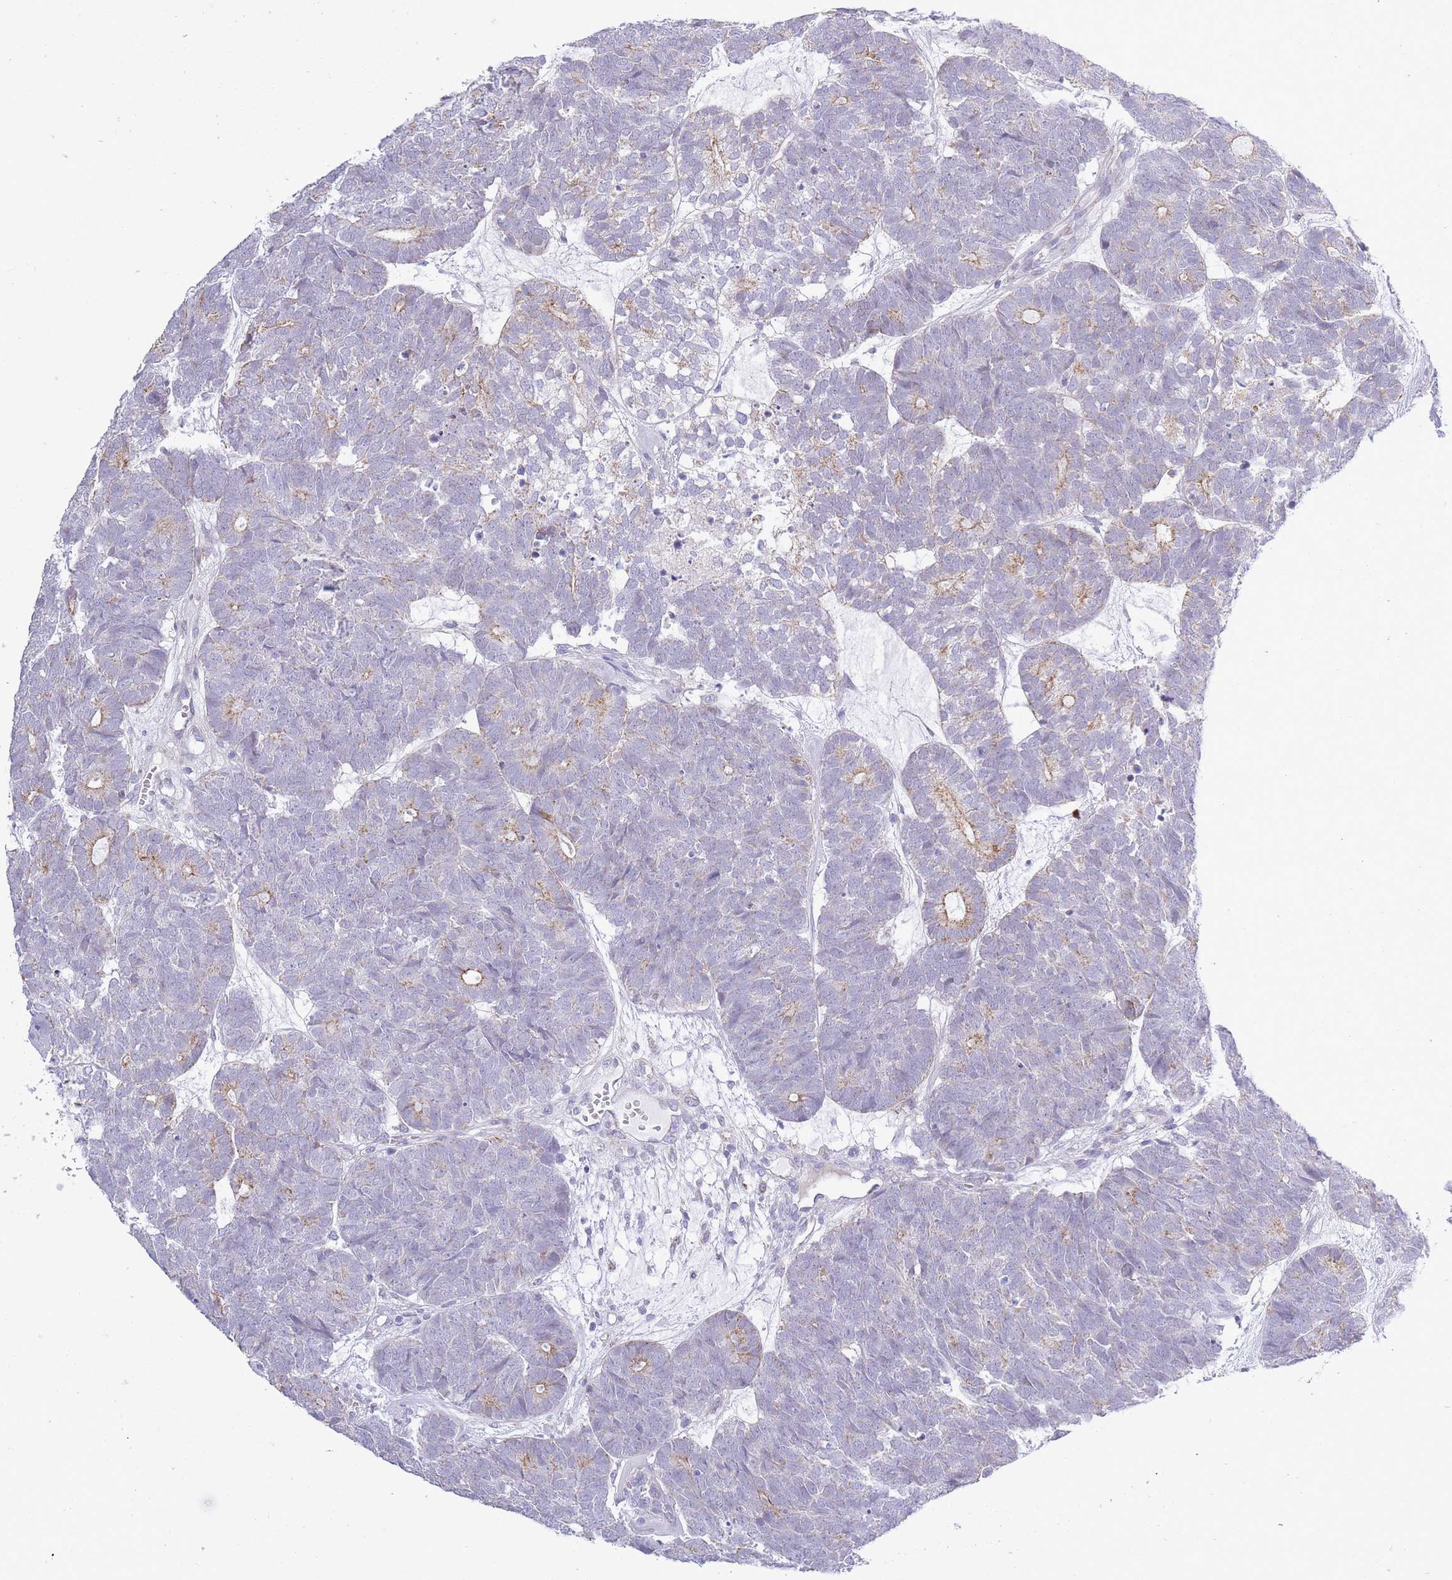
{"staining": {"intensity": "moderate", "quantity": "<25%", "location": "cytoplasmic/membranous"}, "tissue": "head and neck cancer", "cell_type": "Tumor cells", "image_type": "cancer", "snomed": [{"axis": "morphology", "description": "Adenocarcinoma, NOS"}, {"axis": "topography", "description": "Head-Neck"}], "caption": "Adenocarcinoma (head and neck) was stained to show a protein in brown. There is low levels of moderate cytoplasmic/membranous expression in about <25% of tumor cells.", "gene": "ZBTB24", "patient": {"sex": "female", "age": 81}}